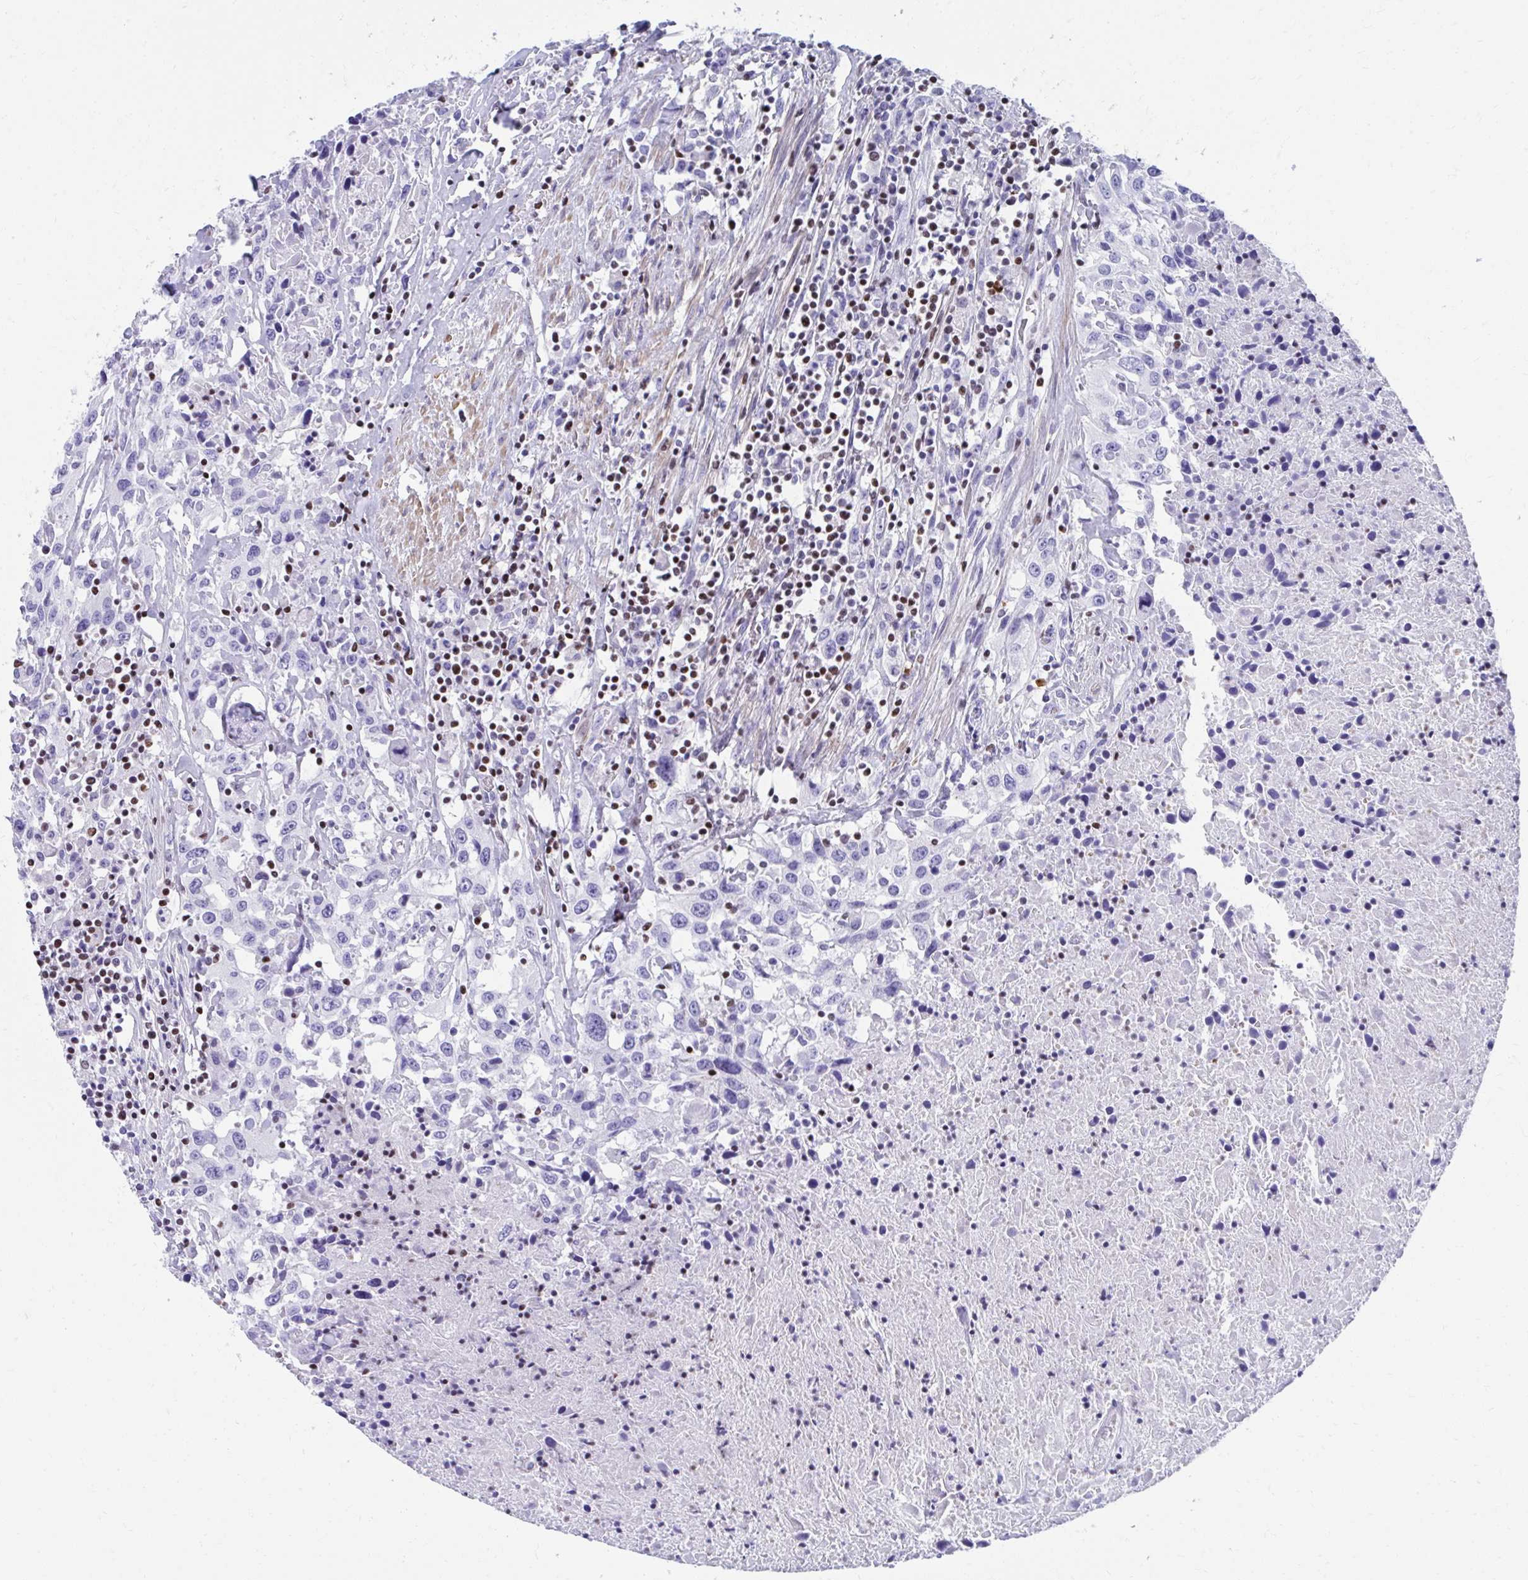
{"staining": {"intensity": "negative", "quantity": "none", "location": "none"}, "tissue": "urothelial cancer", "cell_type": "Tumor cells", "image_type": "cancer", "snomed": [{"axis": "morphology", "description": "Urothelial carcinoma, High grade"}, {"axis": "topography", "description": "Urinary bladder"}], "caption": "Immunohistochemistry image of urothelial cancer stained for a protein (brown), which exhibits no staining in tumor cells.", "gene": "RUNX3", "patient": {"sex": "male", "age": 61}}